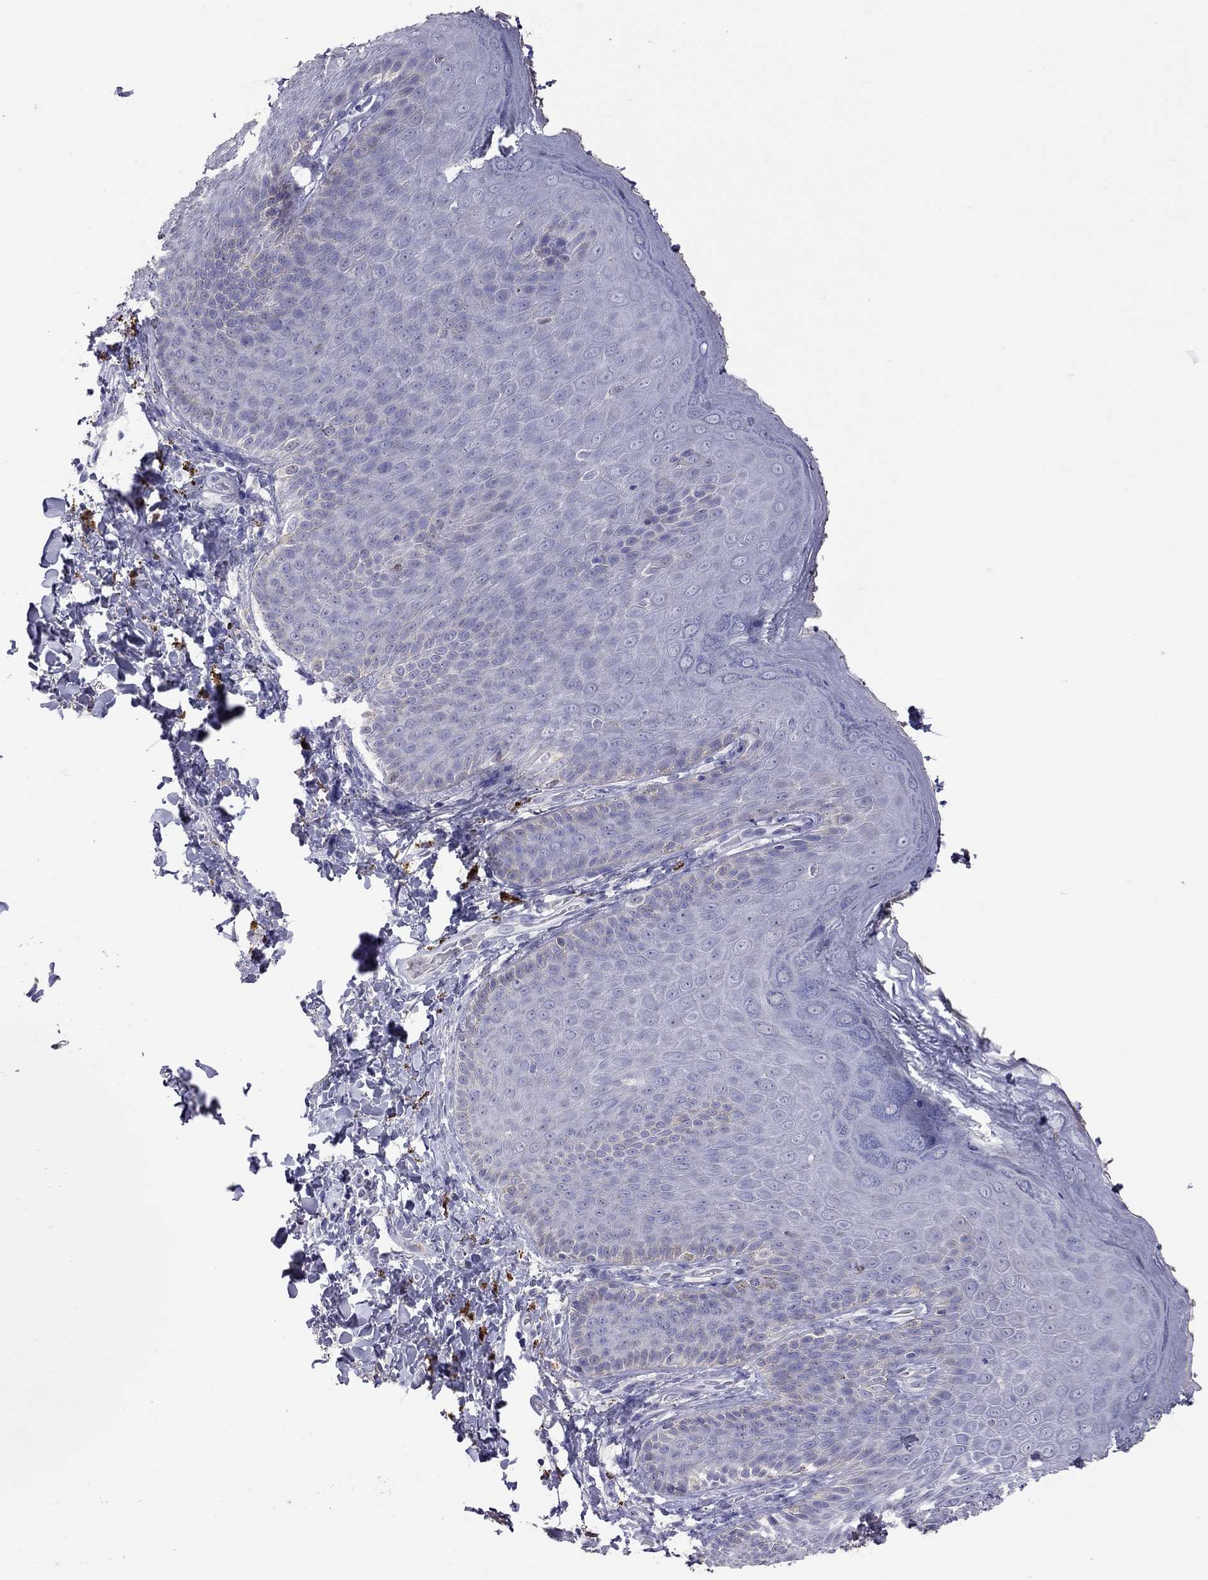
{"staining": {"intensity": "negative", "quantity": "none", "location": "none"}, "tissue": "skin", "cell_type": "Epidermal cells", "image_type": "normal", "snomed": [{"axis": "morphology", "description": "Normal tissue, NOS"}, {"axis": "topography", "description": "Anal"}], "caption": "There is no significant expression in epidermal cells of skin. (DAB (3,3'-diaminobenzidine) immunohistochemistry (IHC) with hematoxylin counter stain).", "gene": "SERPINA3", "patient": {"sex": "male", "age": 53}}